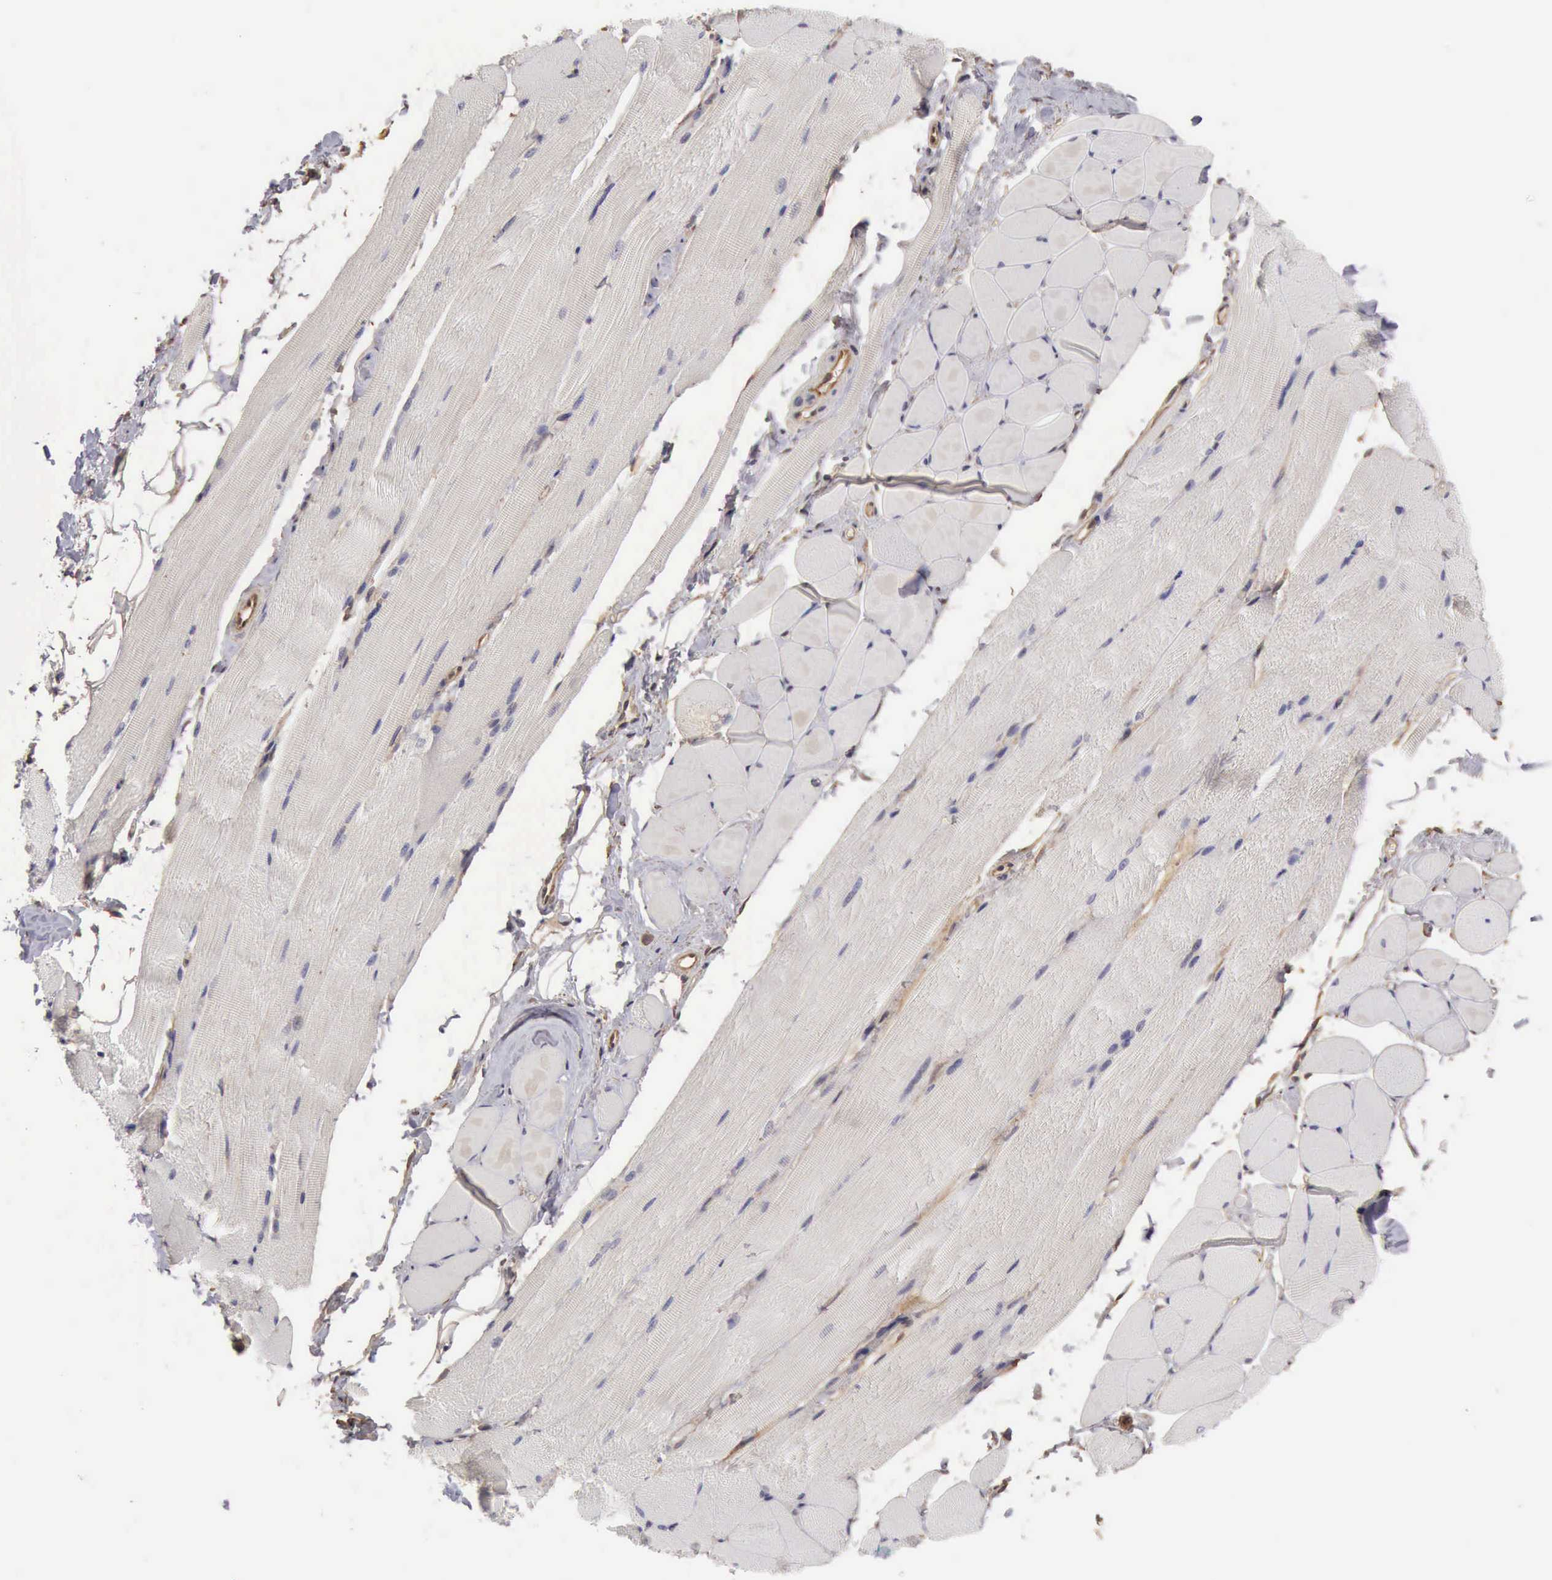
{"staining": {"intensity": "moderate", "quantity": ">75%", "location": "cytoplasmic/membranous"}, "tissue": "adipose tissue", "cell_type": "Adipocytes", "image_type": "normal", "snomed": [{"axis": "morphology", "description": "Normal tissue, NOS"}, {"axis": "topography", "description": "Skeletal muscle"}, {"axis": "topography", "description": "Peripheral nerve tissue"}], "caption": "An immunohistochemistry photomicrograph of normal tissue is shown. Protein staining in brown labels moderate cytoplasmic/membranous positivity in adipose tissue within adipocytes.", "gene": "BMX", "patient": {"sex": "female", "age": 84}}